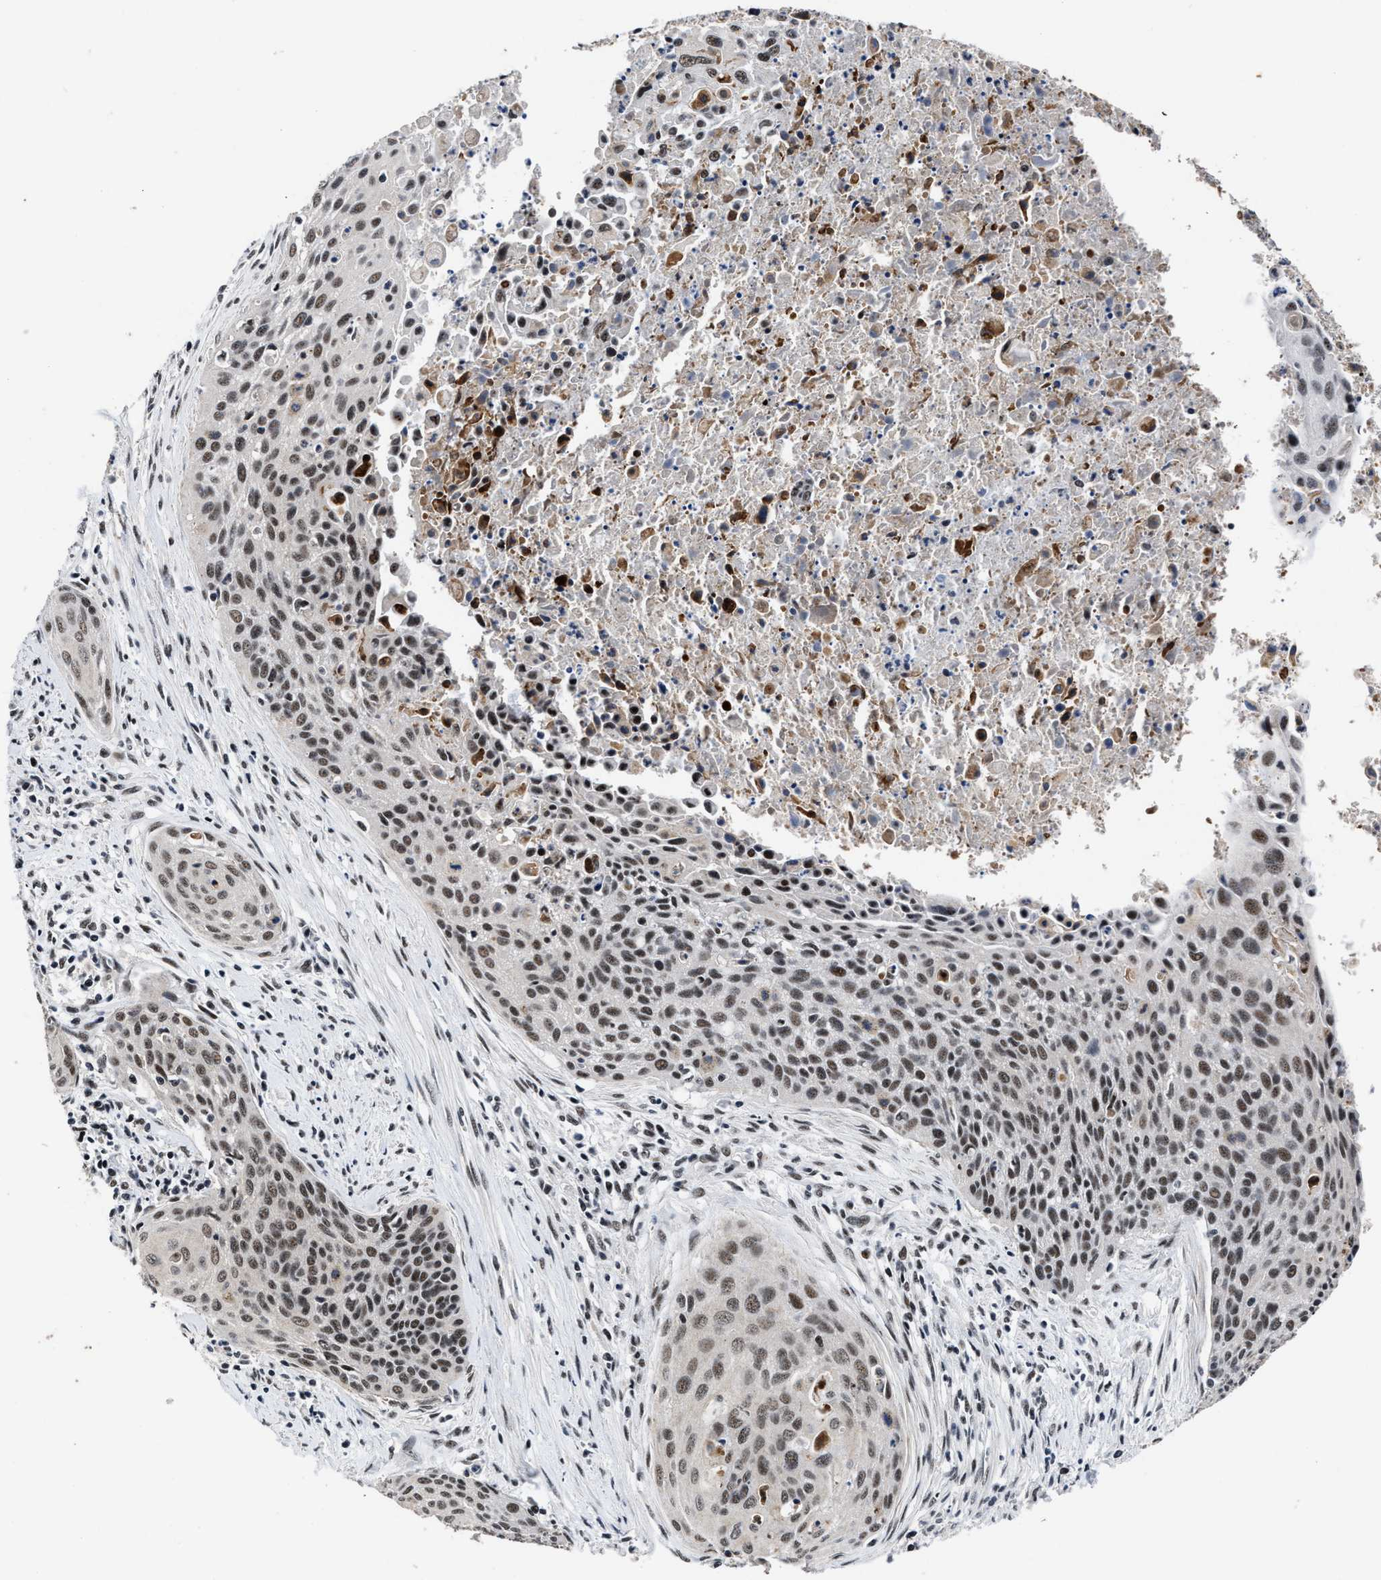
{"staining": {"intensity": "moderate", "quantity": ">75%", "location": "nuclear"}, "tissue": "cervical cancer", "cell_type": "Tumor cells", "image_type": "cancer", "snomed": [{"axis": "morphology", "description": "Squamous cell carcinoma, NOS"}, {"axis": "topography", "description": "Cervix"}], "caption": "IHC (DAB) staining of human squamous cell carcinoma (cervical) demonstrates moderate nuclear protein positivity in about >75% of tumor cells. Immunohistochemistry stains the protein of interest in brown and the nuclei are stained blue.", "gene": "ZNF233", "patient": {"sex": "female", "age": 55}}